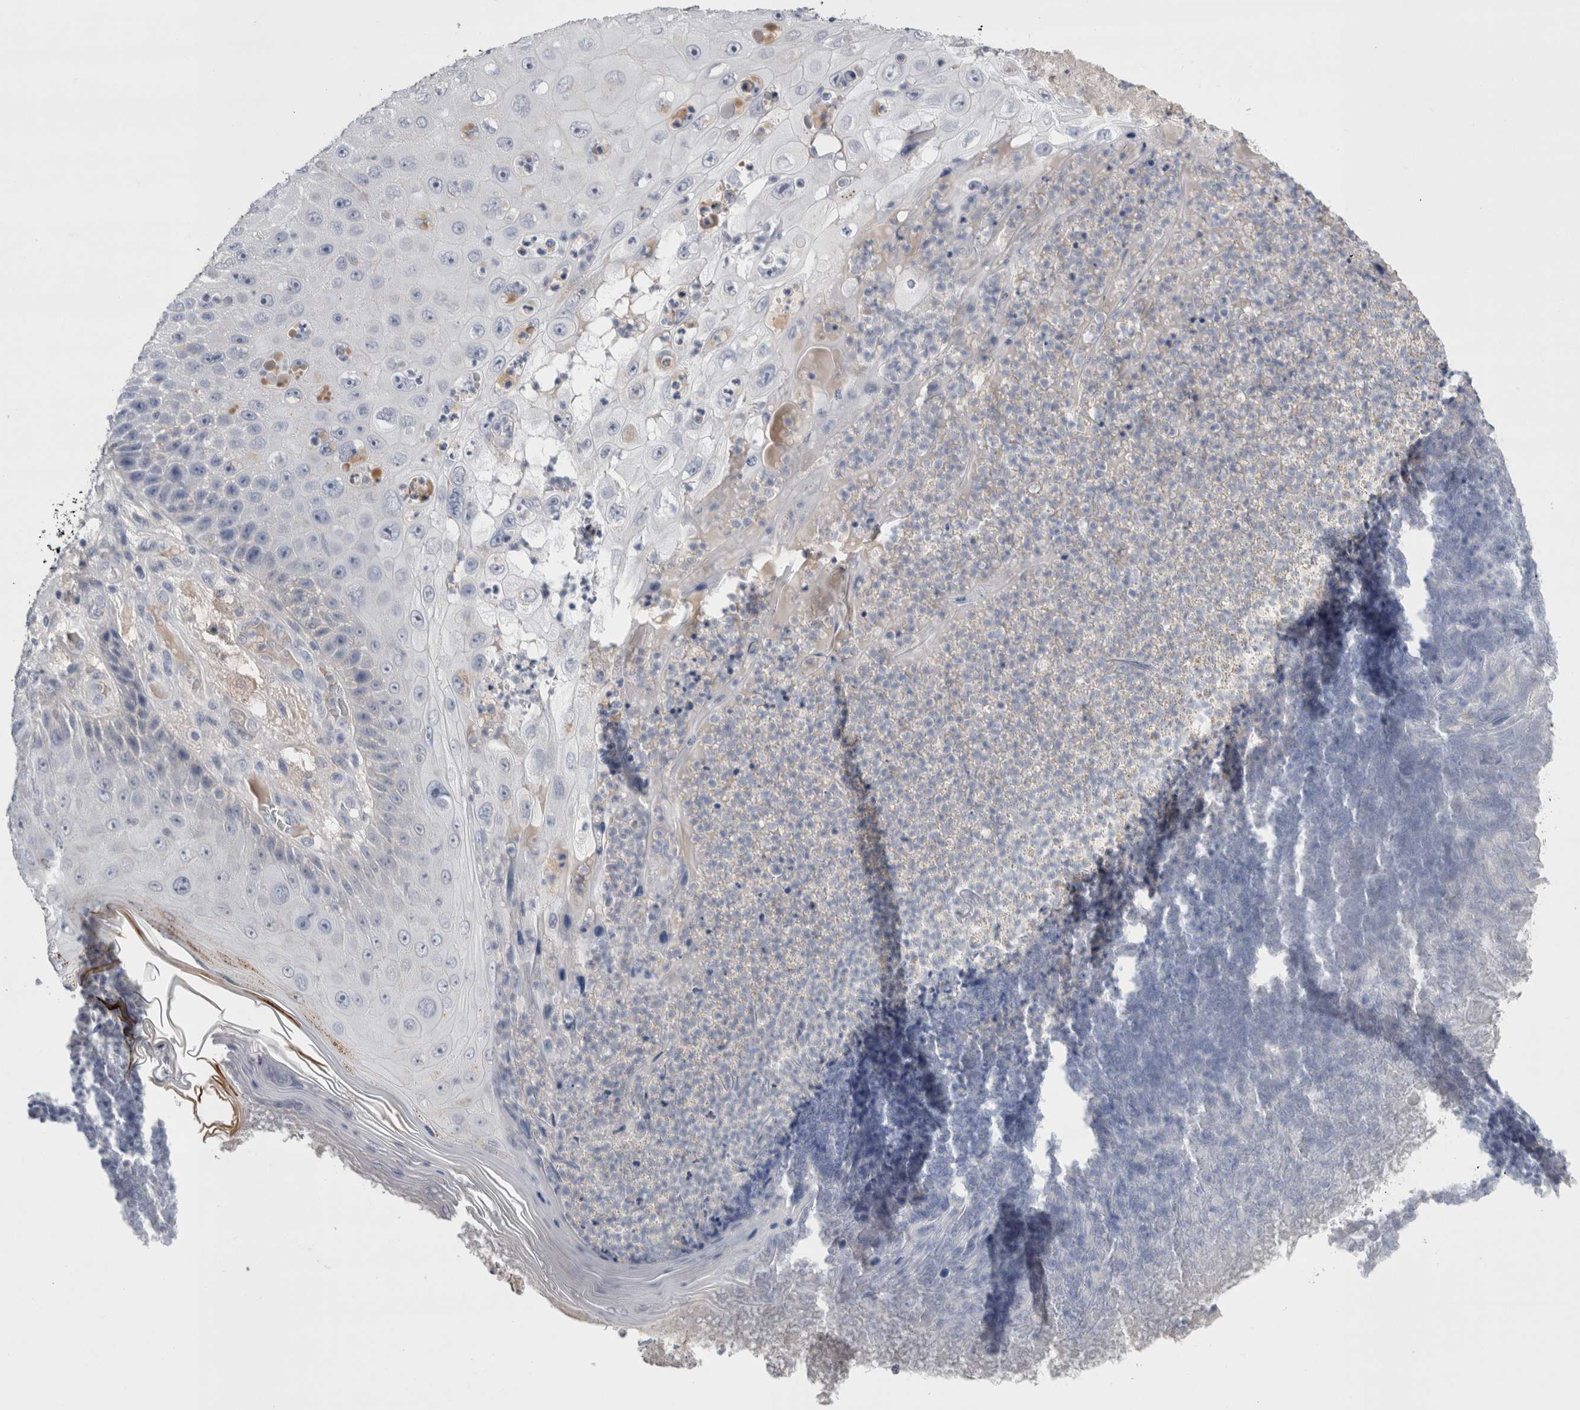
{"staining": {"intensity": "negative", "quantity": "none", "location": "none"}, "tissue": "skin cancer", "cell_type": "Tumor cells", "image_type": "cancer", "snomed": [{"axis": "morphology", "description": "Squamous cell carcinoma, NOS"}, {"axis": "topography", "description": "Skin"}], "caption": "Immunohistochemical staining of human squamous cell carcinoma (skin) exhibits no significant expression in tumor cells. (Immunohistochemistry, brightfield microscopy, high magnification).", "gene": "REG1A", "patient": {"sex": "female", "age": 88}}